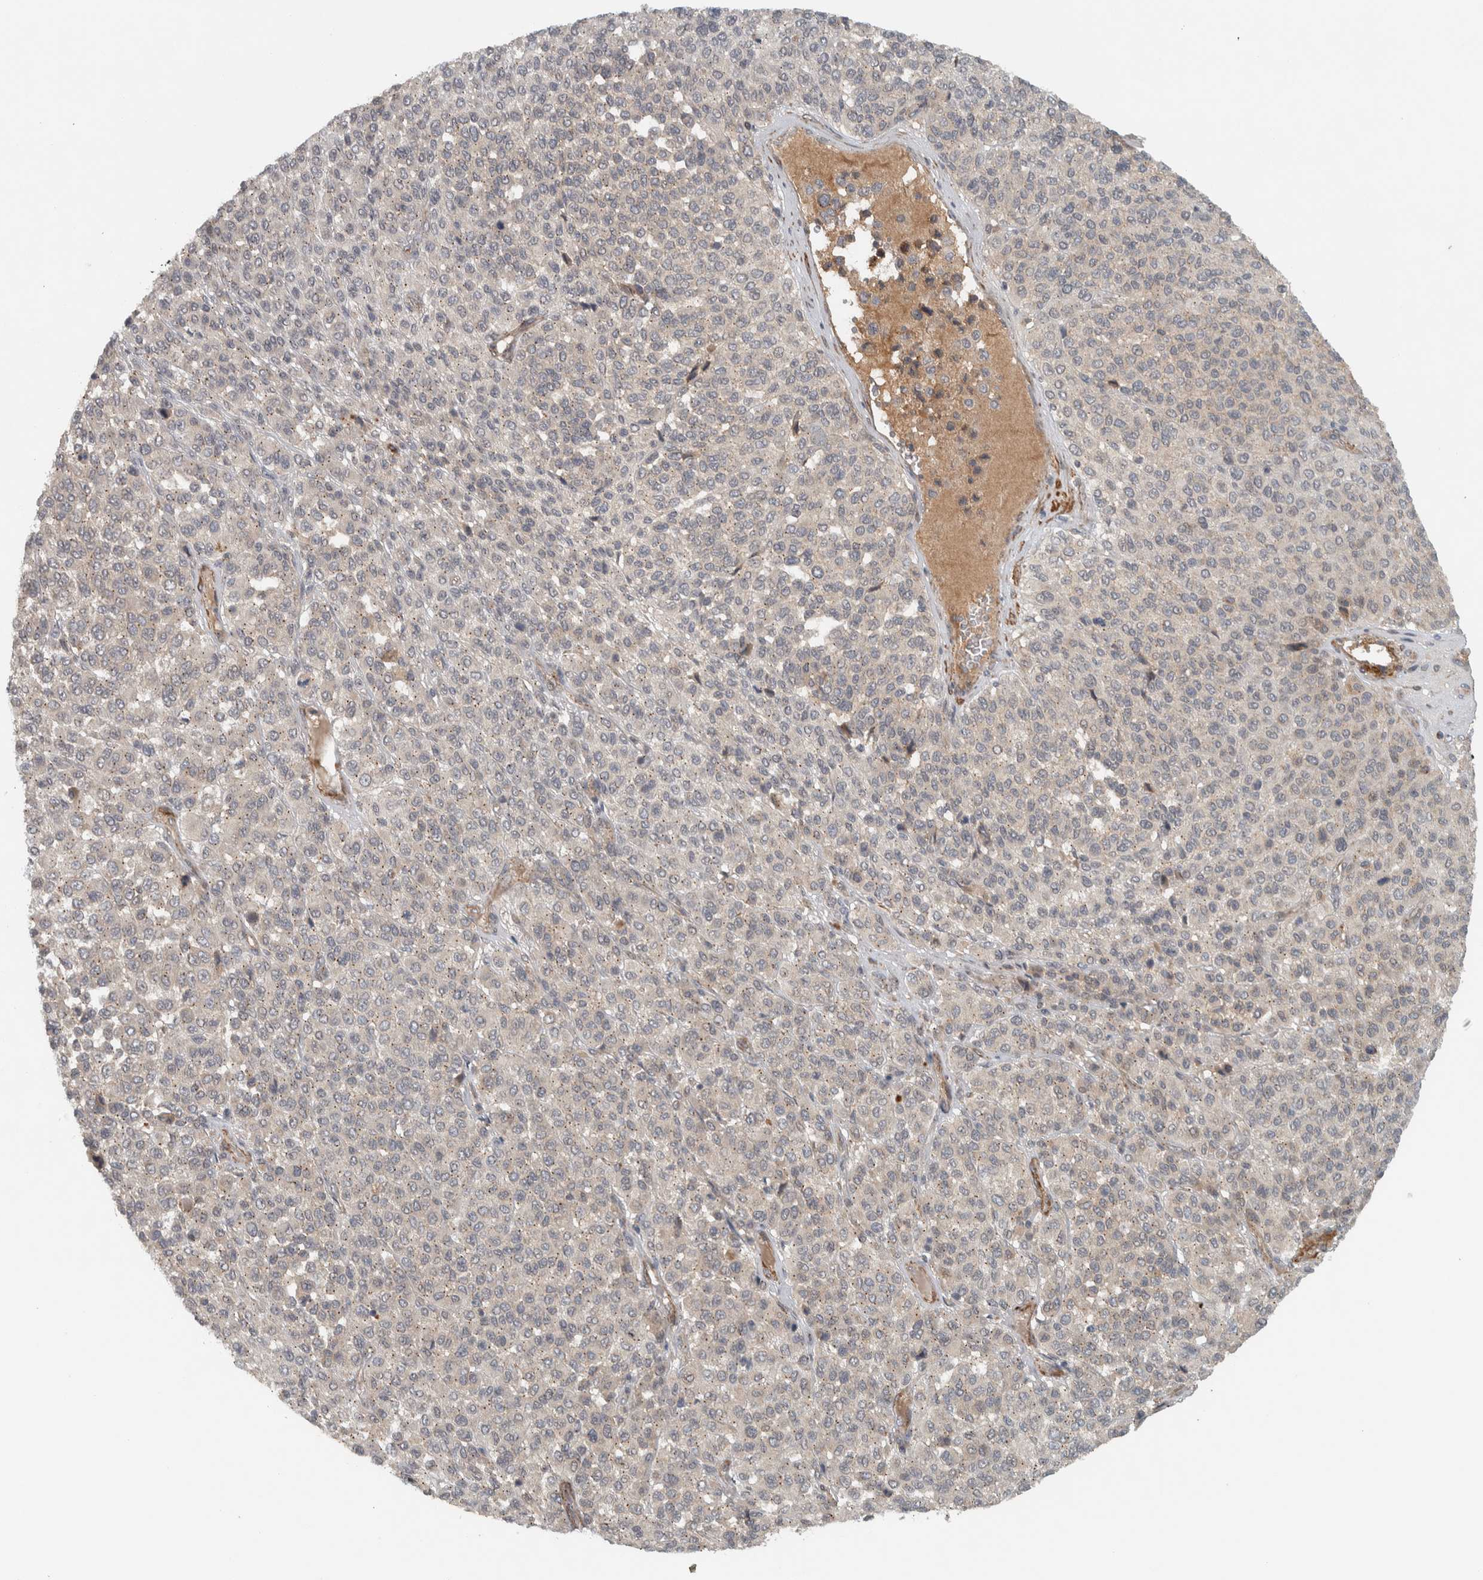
{"staining": {"intensity": "negative", "quantity": "none", "location": "none"}, "tissue": "melanoma", "cell_type": "Tumor cells", "image_type": "cancer", "snomed": [{"axis": "morphology", "description": "Malignant melanoma, Metastatic site"}, {"axis": "topography", "description": "Pancreas"}], "caption": "Tumor cells are negative for protein expression in human melanoma.", "gene": "LBHD1", "patient": {"sex": "female", "age": 30}}